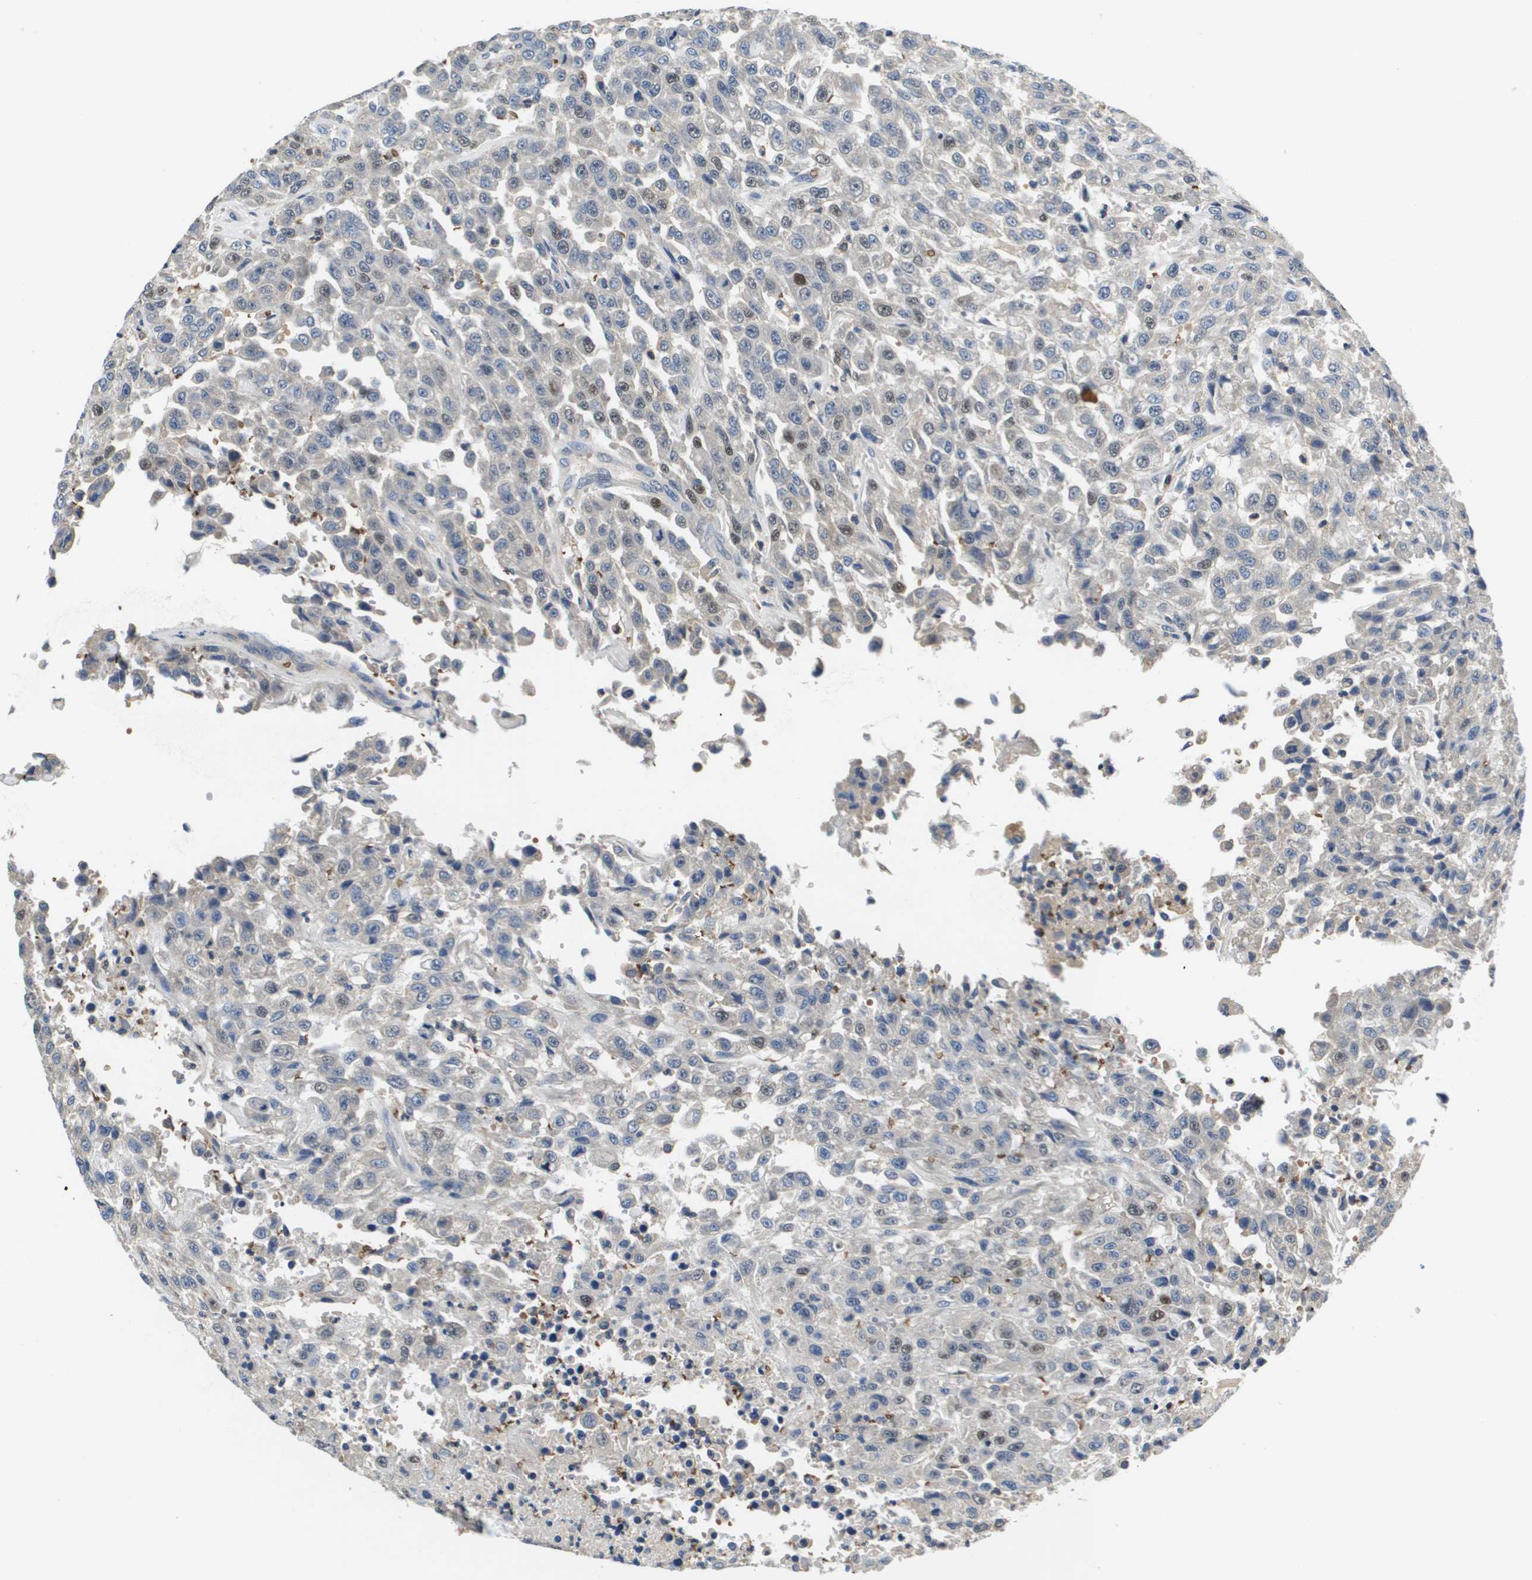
{"staining": {"intensity": "negative", "quantity": "none", "location": "none"}, "tissue": "urothelial cancer", "cell_type": "Tumor cells", "image_type": "cancer", "snomed": [{"axis": "morphology", "description": "Urothelial carcinoma, High grade"}, {"axis": "topography", "description": "Urinary bladder"}], "caption": "Immunohistochemical staining of human urothelial cancer shows no significant expression in tumor cells.", "gene": "KCNQ5", "patient": {"sex": "male", "age": 46}}